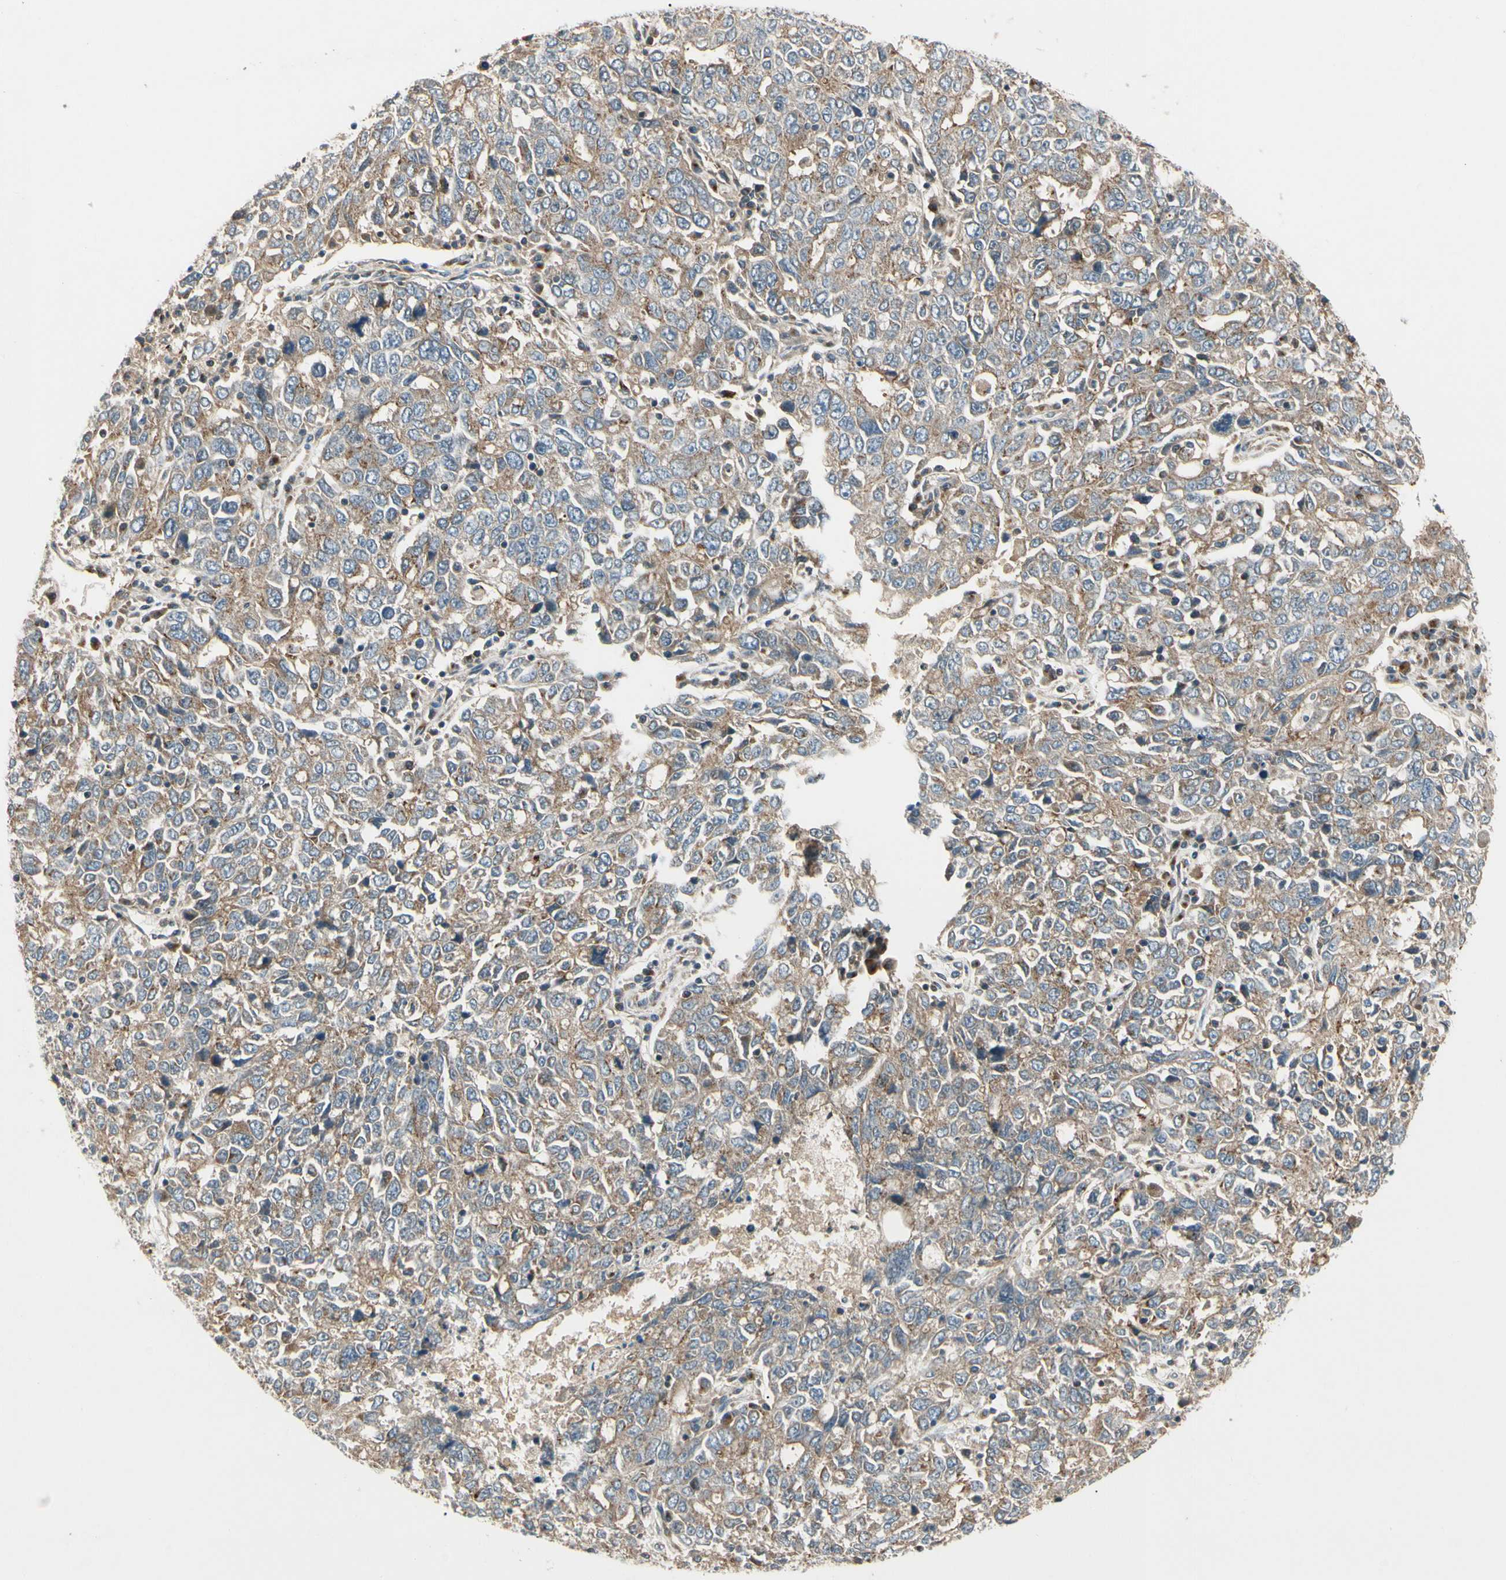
{"staining": {"intensity": "moderate", "quantity": ">75%", "location": "cytoplasmic/membranous"}, "tissue": "ovarian cancer", "cell_type": "Tumor cells", "image_type": "cancer", "snomed": [{"axis": "morphology", "description": "Carcinoma, endometroid"}, {"axis": "topography", "description": "Ovary"}], "caption": "Endometroid carcinoma (ovarian) tissue displays moderate cytoplasmic/membranous expression in about >75% of tumor cells", "gene": "ABCA3", "patient": {"sex": "female", "age": 62}}